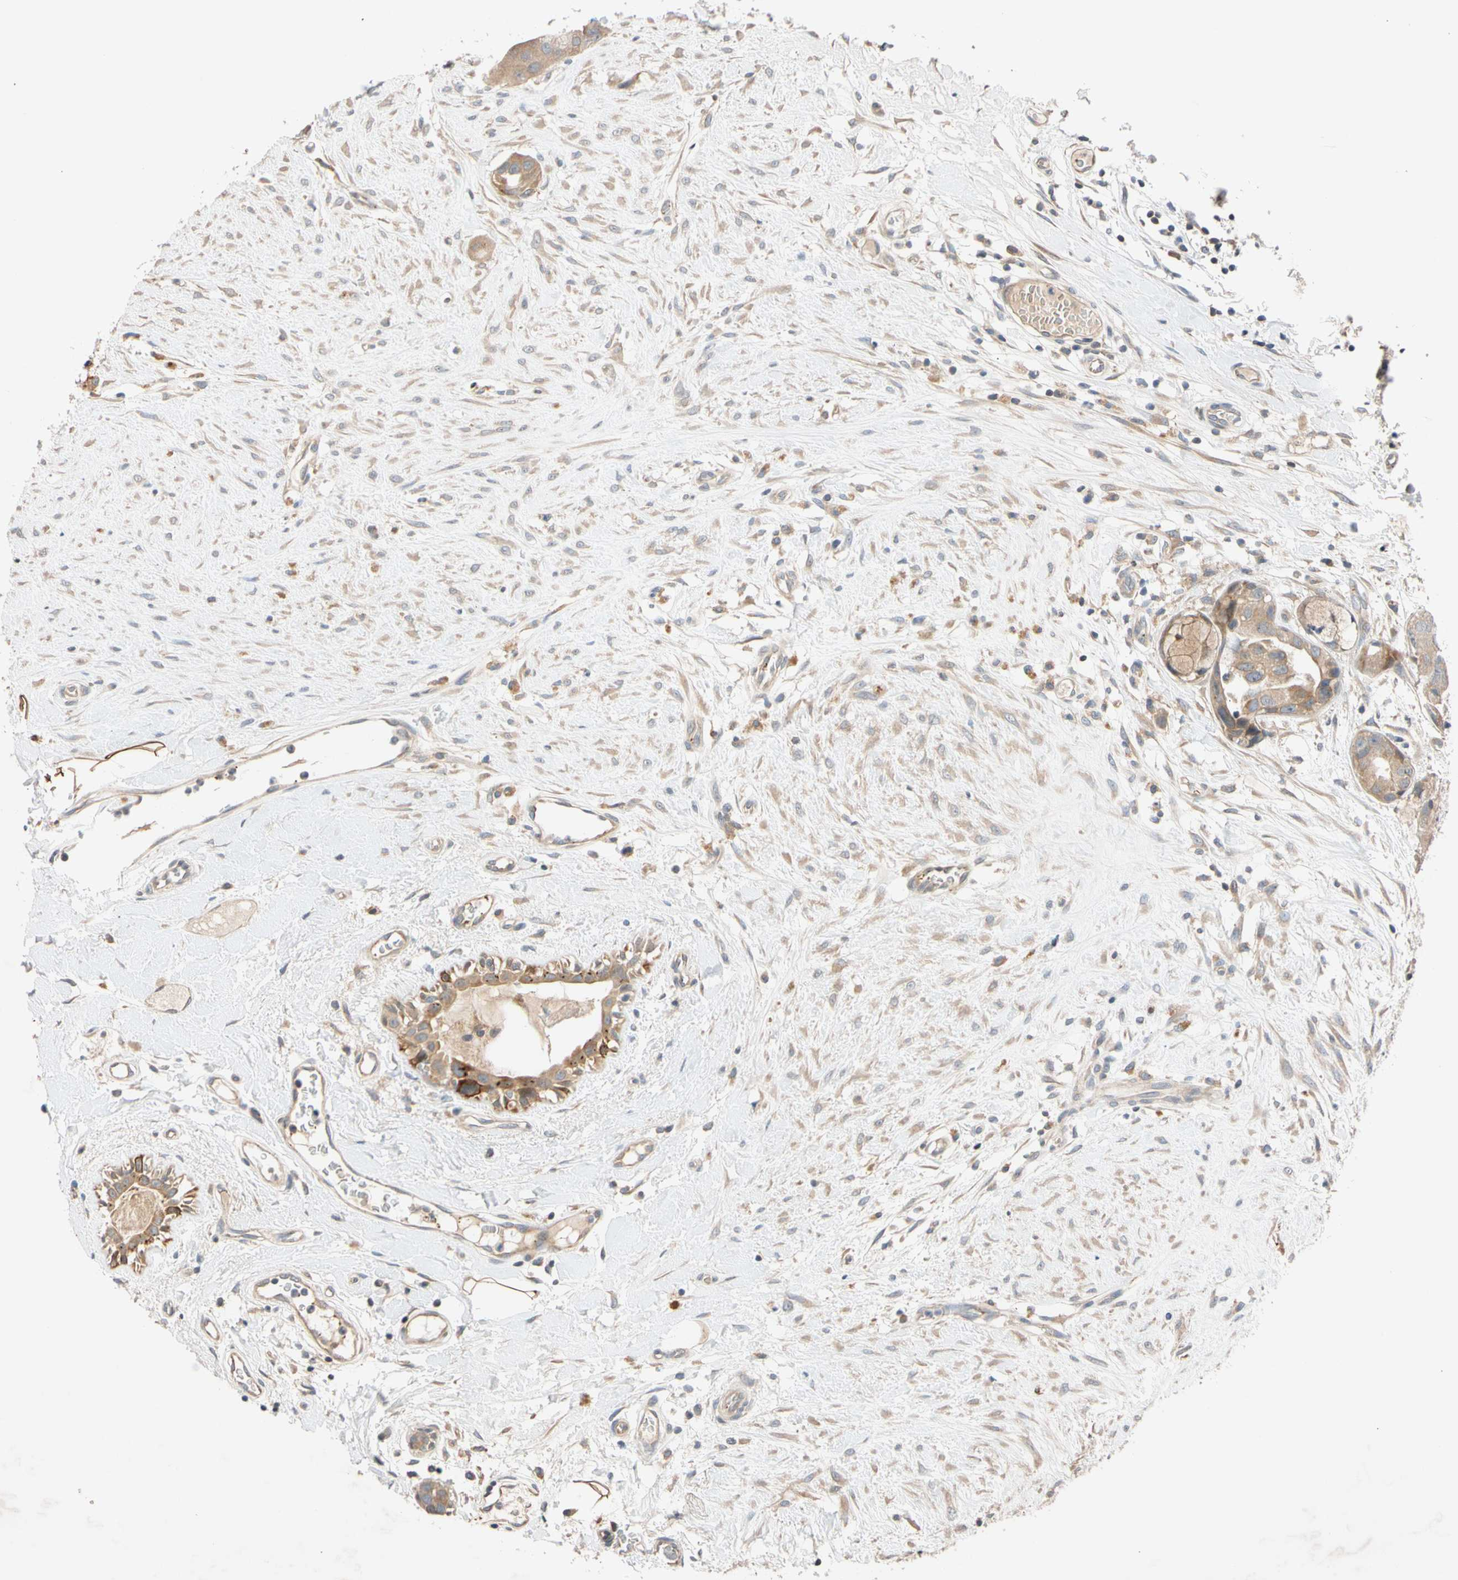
{"staining": {"intensity": "moderate", "quantity": ">75%", "location": "cytoplasmic/membranous"}, "tissue": "breast cancer", "cell_type": "Tumor cells", "image_type": "cancer", "snomed": [{"axis": "morphology", "description": "Duct carcinoma"}, {"axis": "topography", "description": "Breast"}], "caption": "Immunohistochemical staining of human breast cancer displays moderate cytoplasmic/membranous protein expression in about >75% of tumor cells.", "gene": "CNST", "patient": {"sex": "female", "age": 40}}